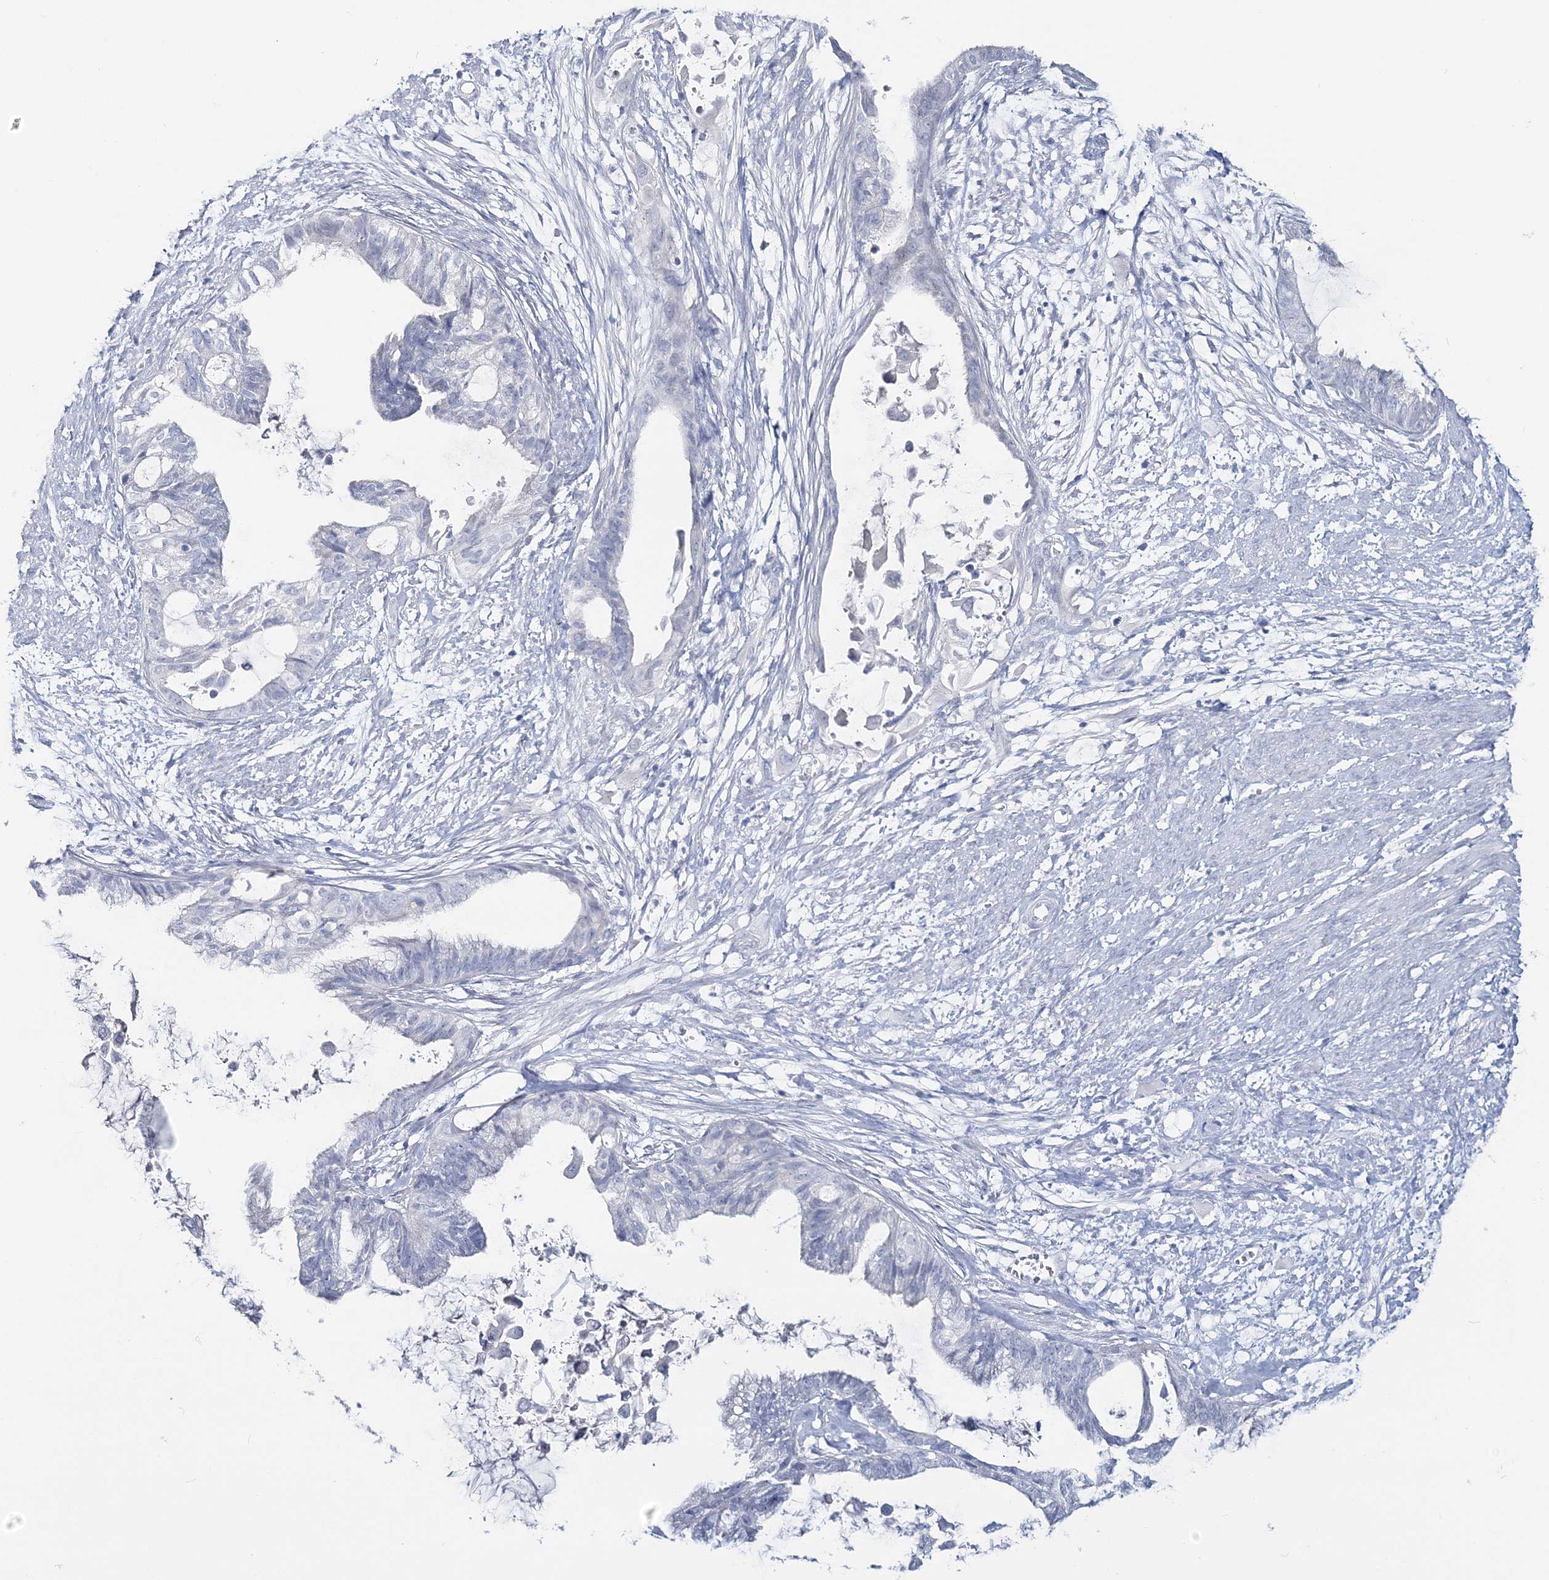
{"staining": {"intensity": "negative", "quantity": "none", "location": "none"}, "tissue": "cervical cancer", "cell_type": "Tumor cells", "image_type": "cancer", "snomed": [{"axis": "morphology", "description": "Normal tissue, NOS"}, {"axis": "morphology", "description": "Adenocarcinoma, NOS"}, {"axis": "topography", "description": "Cervix"}, {"axis": "topography", "description": "Endometrium"}], "caption": "Immunohistochemical staining of human cervical cancer (adenocarcinoma) reveals no significant expression in tumor cells.", "gene": "CYP3A4", "patient": {"sex": "female", "age": 86}}